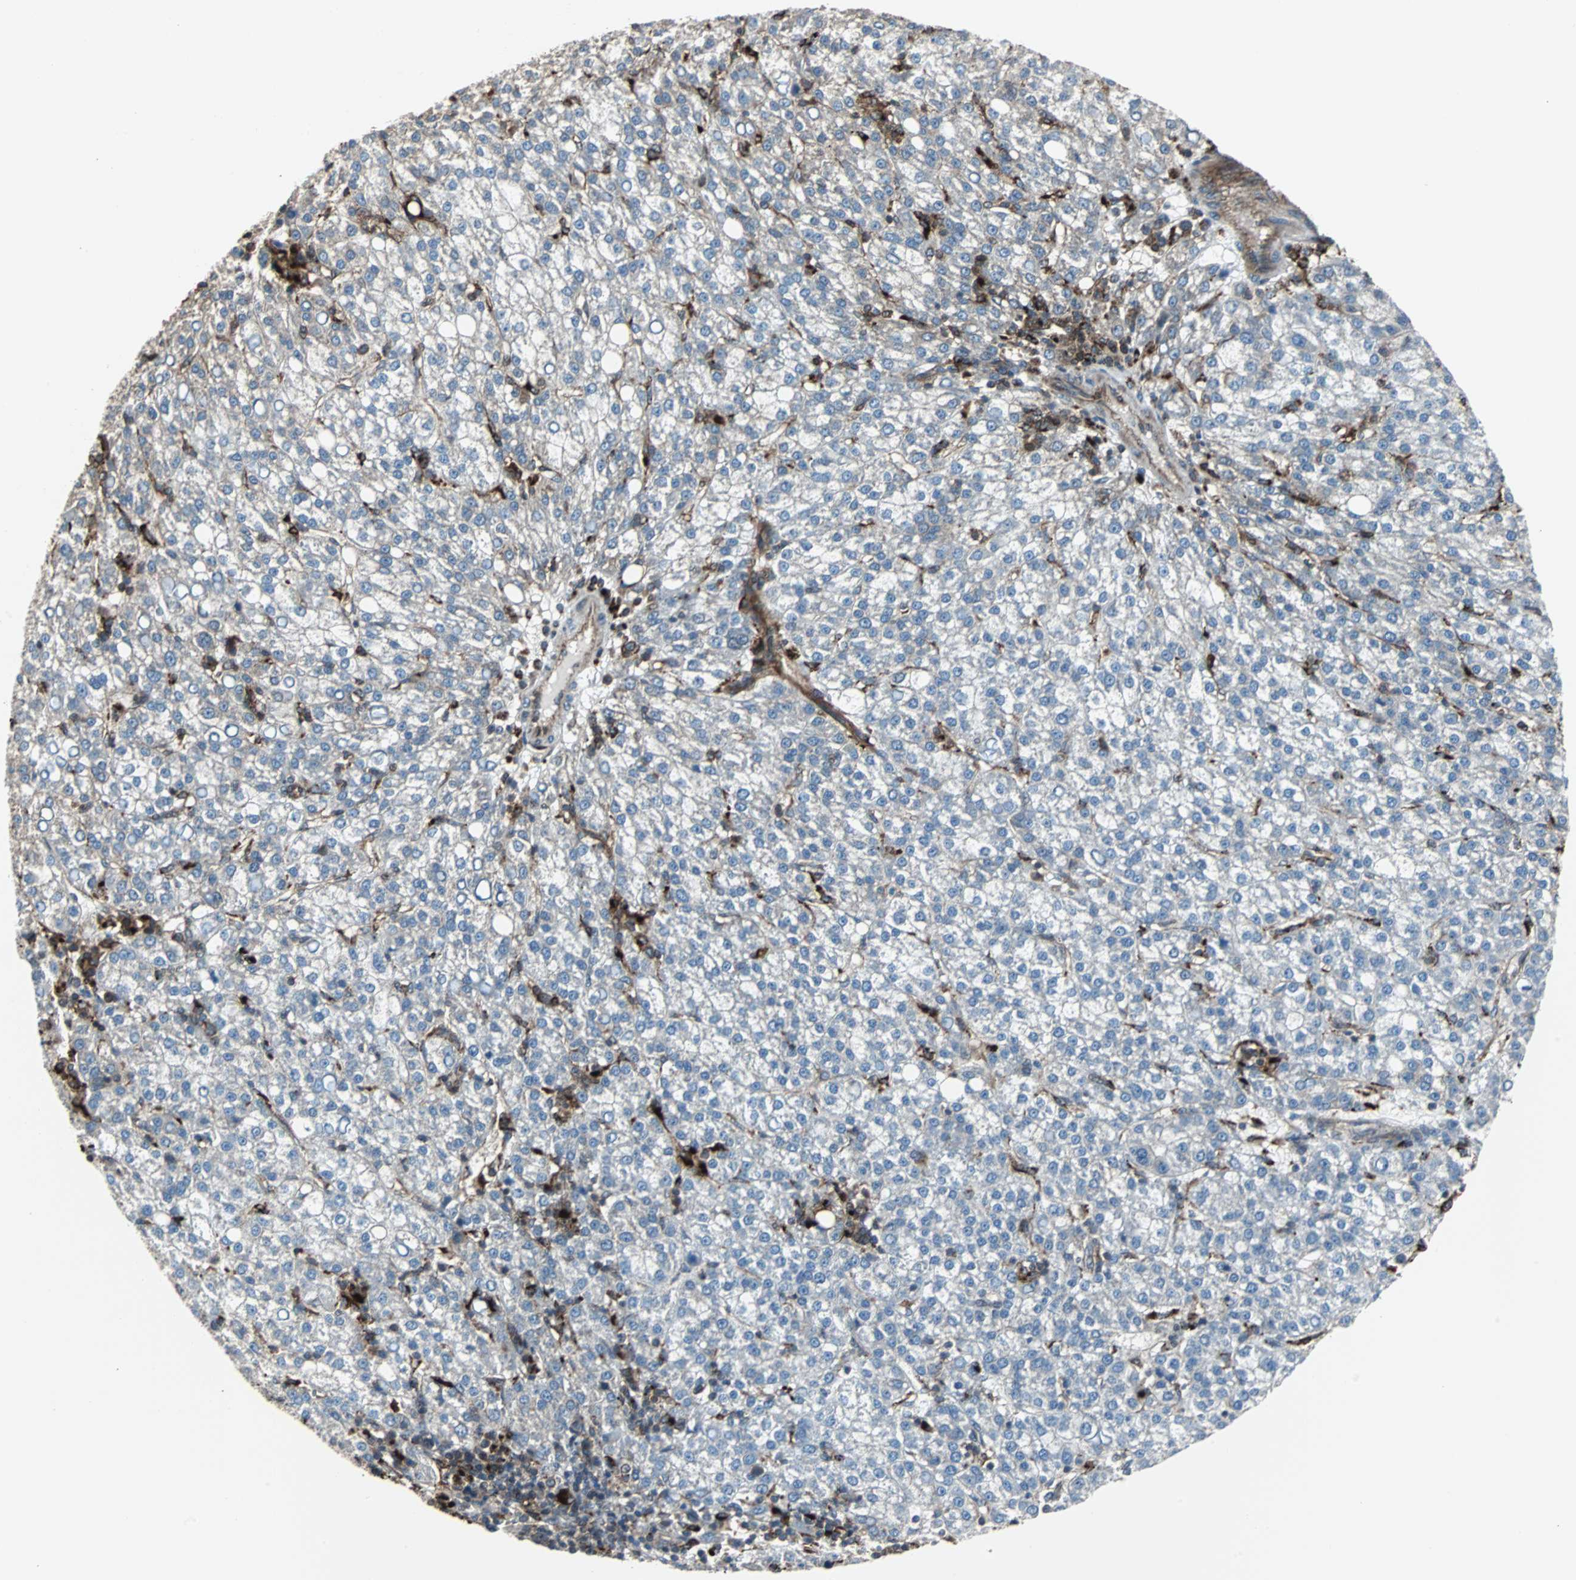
{"staining": {"intensity": "negative", "quantity": "none", "location": "none"}, "tissue": "liver cancer", "cell_type": "Tumor cells", "image_type": "cancer", "snomed": [{"axis": "morphology", "description": "Carcinoma, Hepatocellular, NOS"}, {"axis": "topography", "description": "Liver"}], "caption": "IHC photomicrograph of human hepatocellular carcinoma (liver) stained for a protein (brown), which reveals no expression in tumor cells.", "gene": "RELA", "patient": {"sex": "female", "age": 58}}